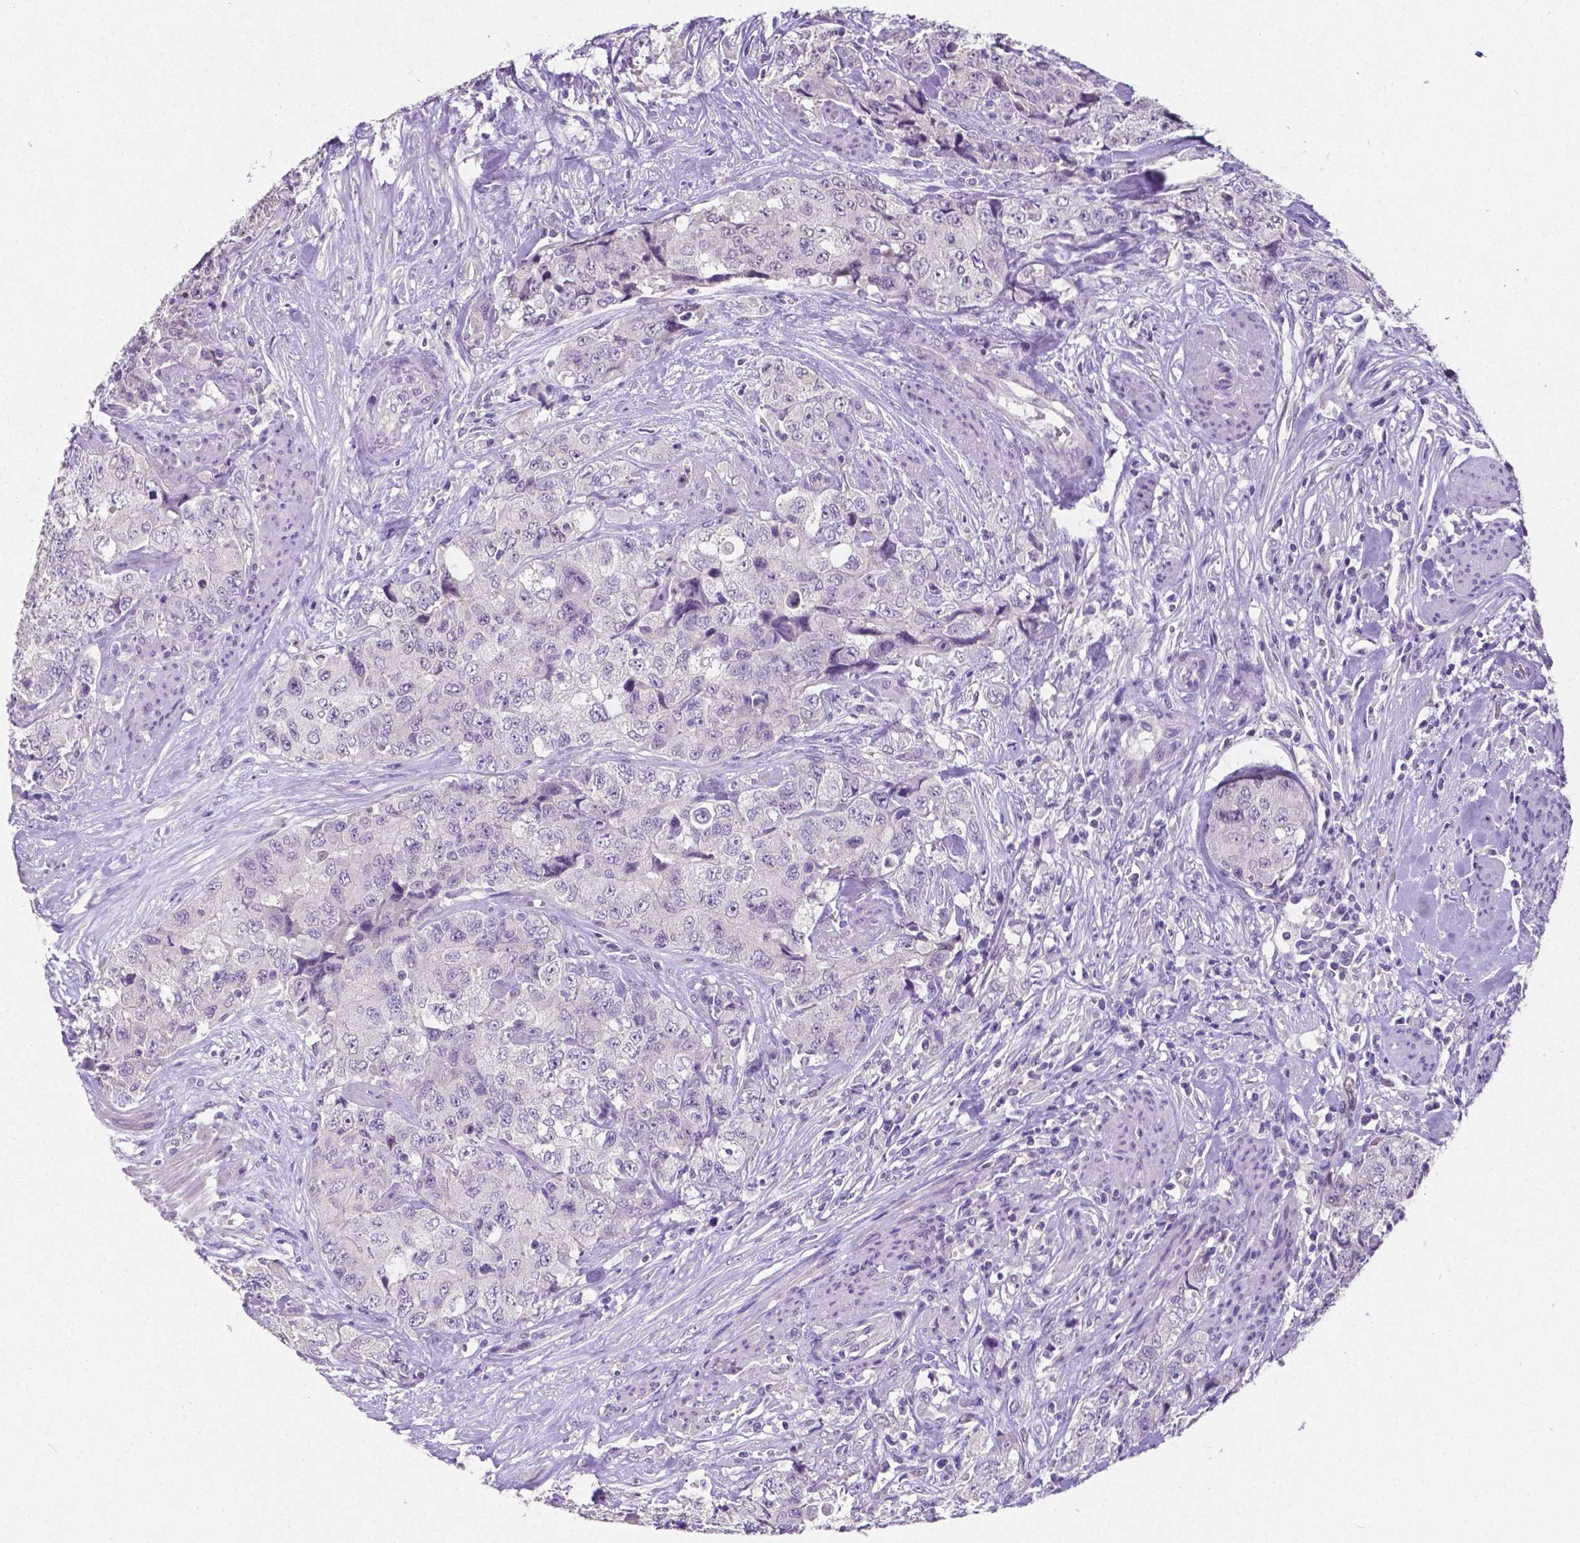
{"staining": {"intensity": "negative", "quantity": "none", "location": "none"}, "tissue": "urothelial cancer", "cell_type": "Tumor cells", "image_type": "cancer", "snomed": [{"axis": "morphology", "description": "Urothelial carcinoma, High grade"}, {"axis": "topography", "description": "Urinary bladder"}], "caption": "The immunohistochemistry (IHC) micrograph has no significant staining in tumor cells of high-grade urothelial carcinoma tissue. Nuclei are stained in blue.", "gene": "SATB2", "patient": {"sex": "female", "age": 78}}